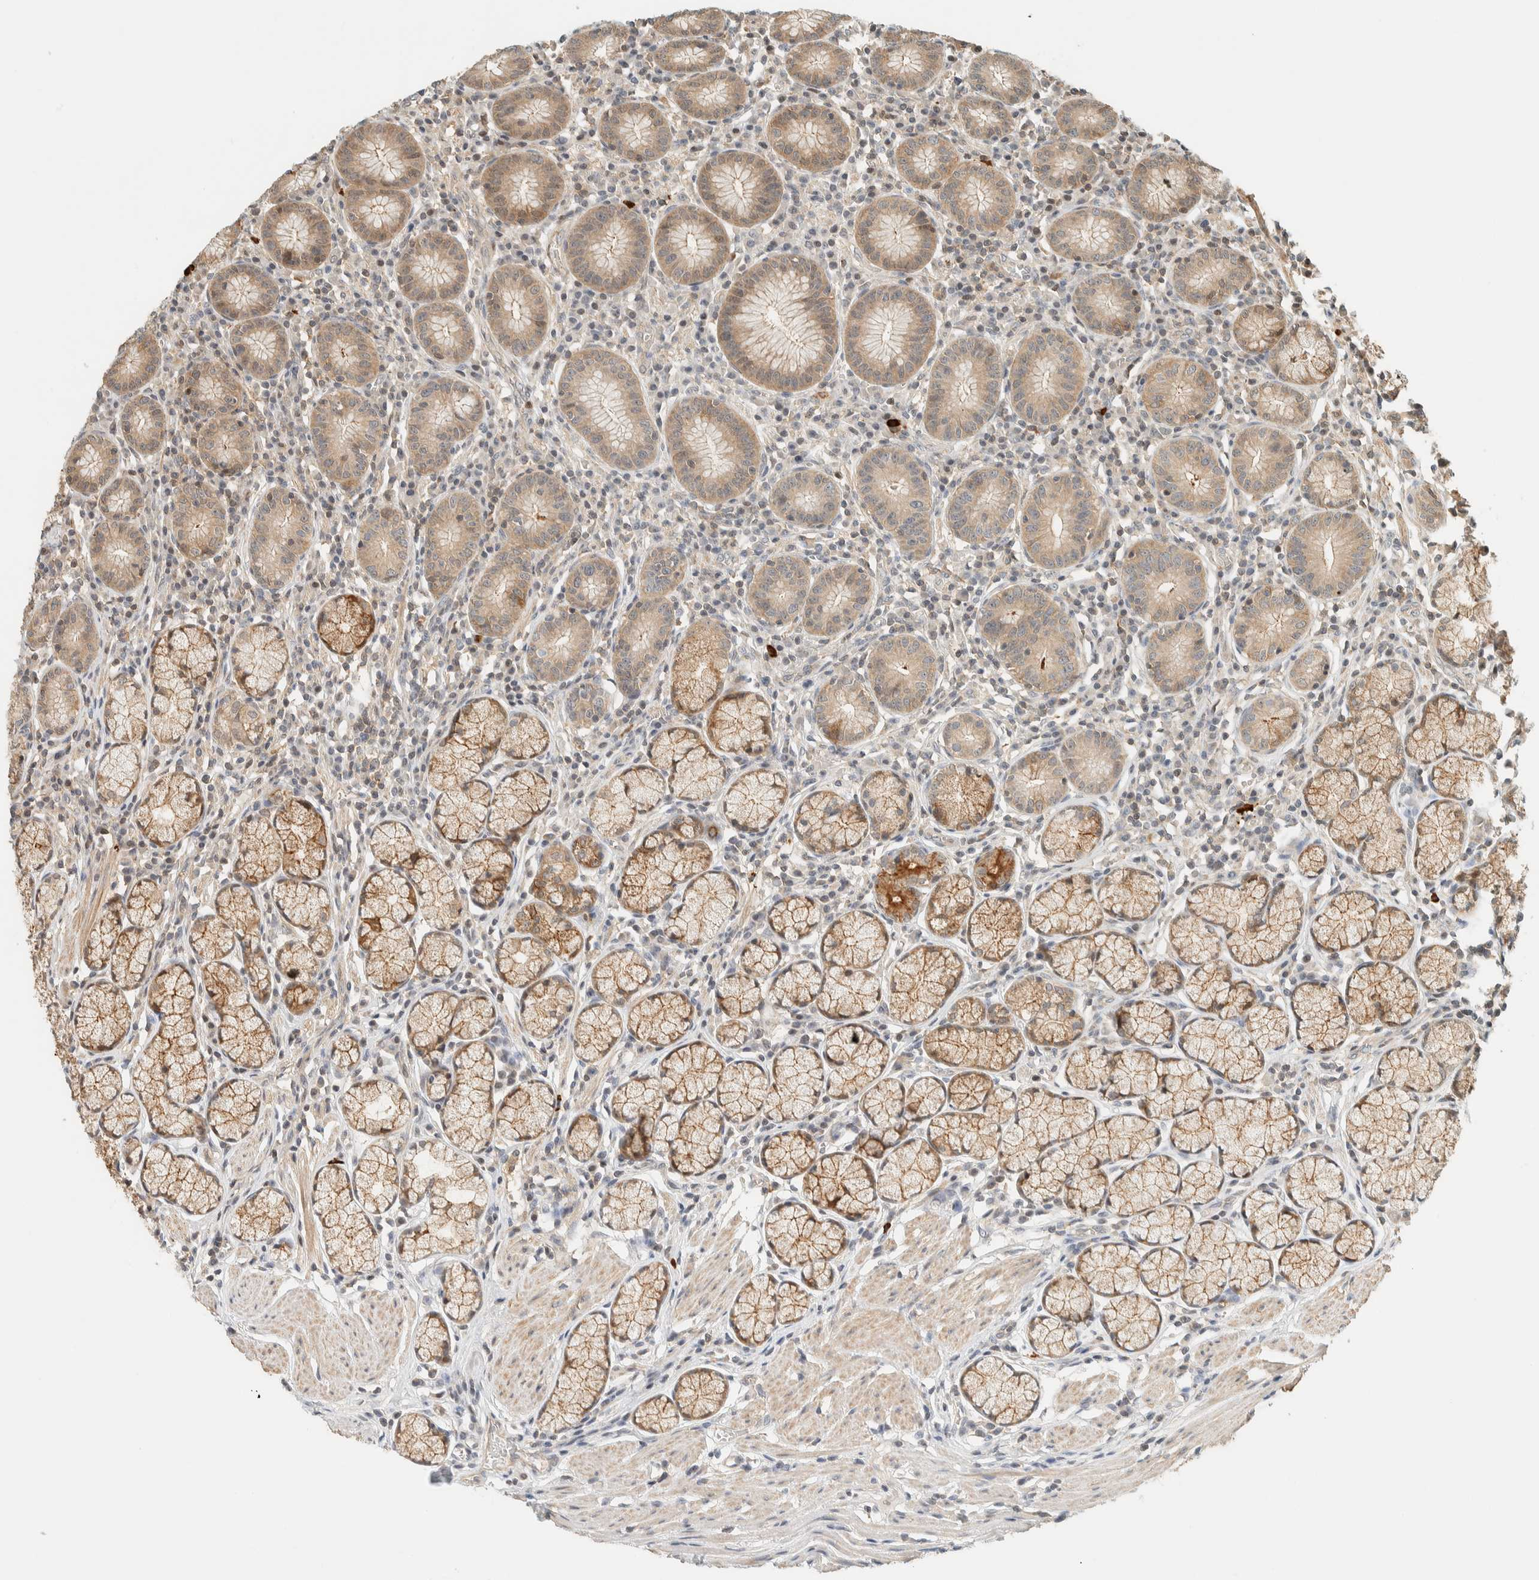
{"staining": {"intensity": "moderate", "quantity": ">75%", "location": "cytoplasmic/membranous"}, "tissue": "stomach", "cell_type": "Glandular cells", "image_type": "normal", "snomed": [{"axis": "morphology", "description": "Normal tissue, NOS"}, {"axis": "topography", "description": "Stomach"}], "caption": "Immunohistochemical staining of benign stomach demonstrates >75% levels of moderate cytoplasmic/membranous protein positivity in approximately >75% of glandular cells. The staining was performed using DAB to visualize the protein expression in brown, while the nuclei were stained in blue with hematoxylin (Magnification: 20x).", "gene": "ARFGEF1", "patient": {"sex": "male", "age": 55}}